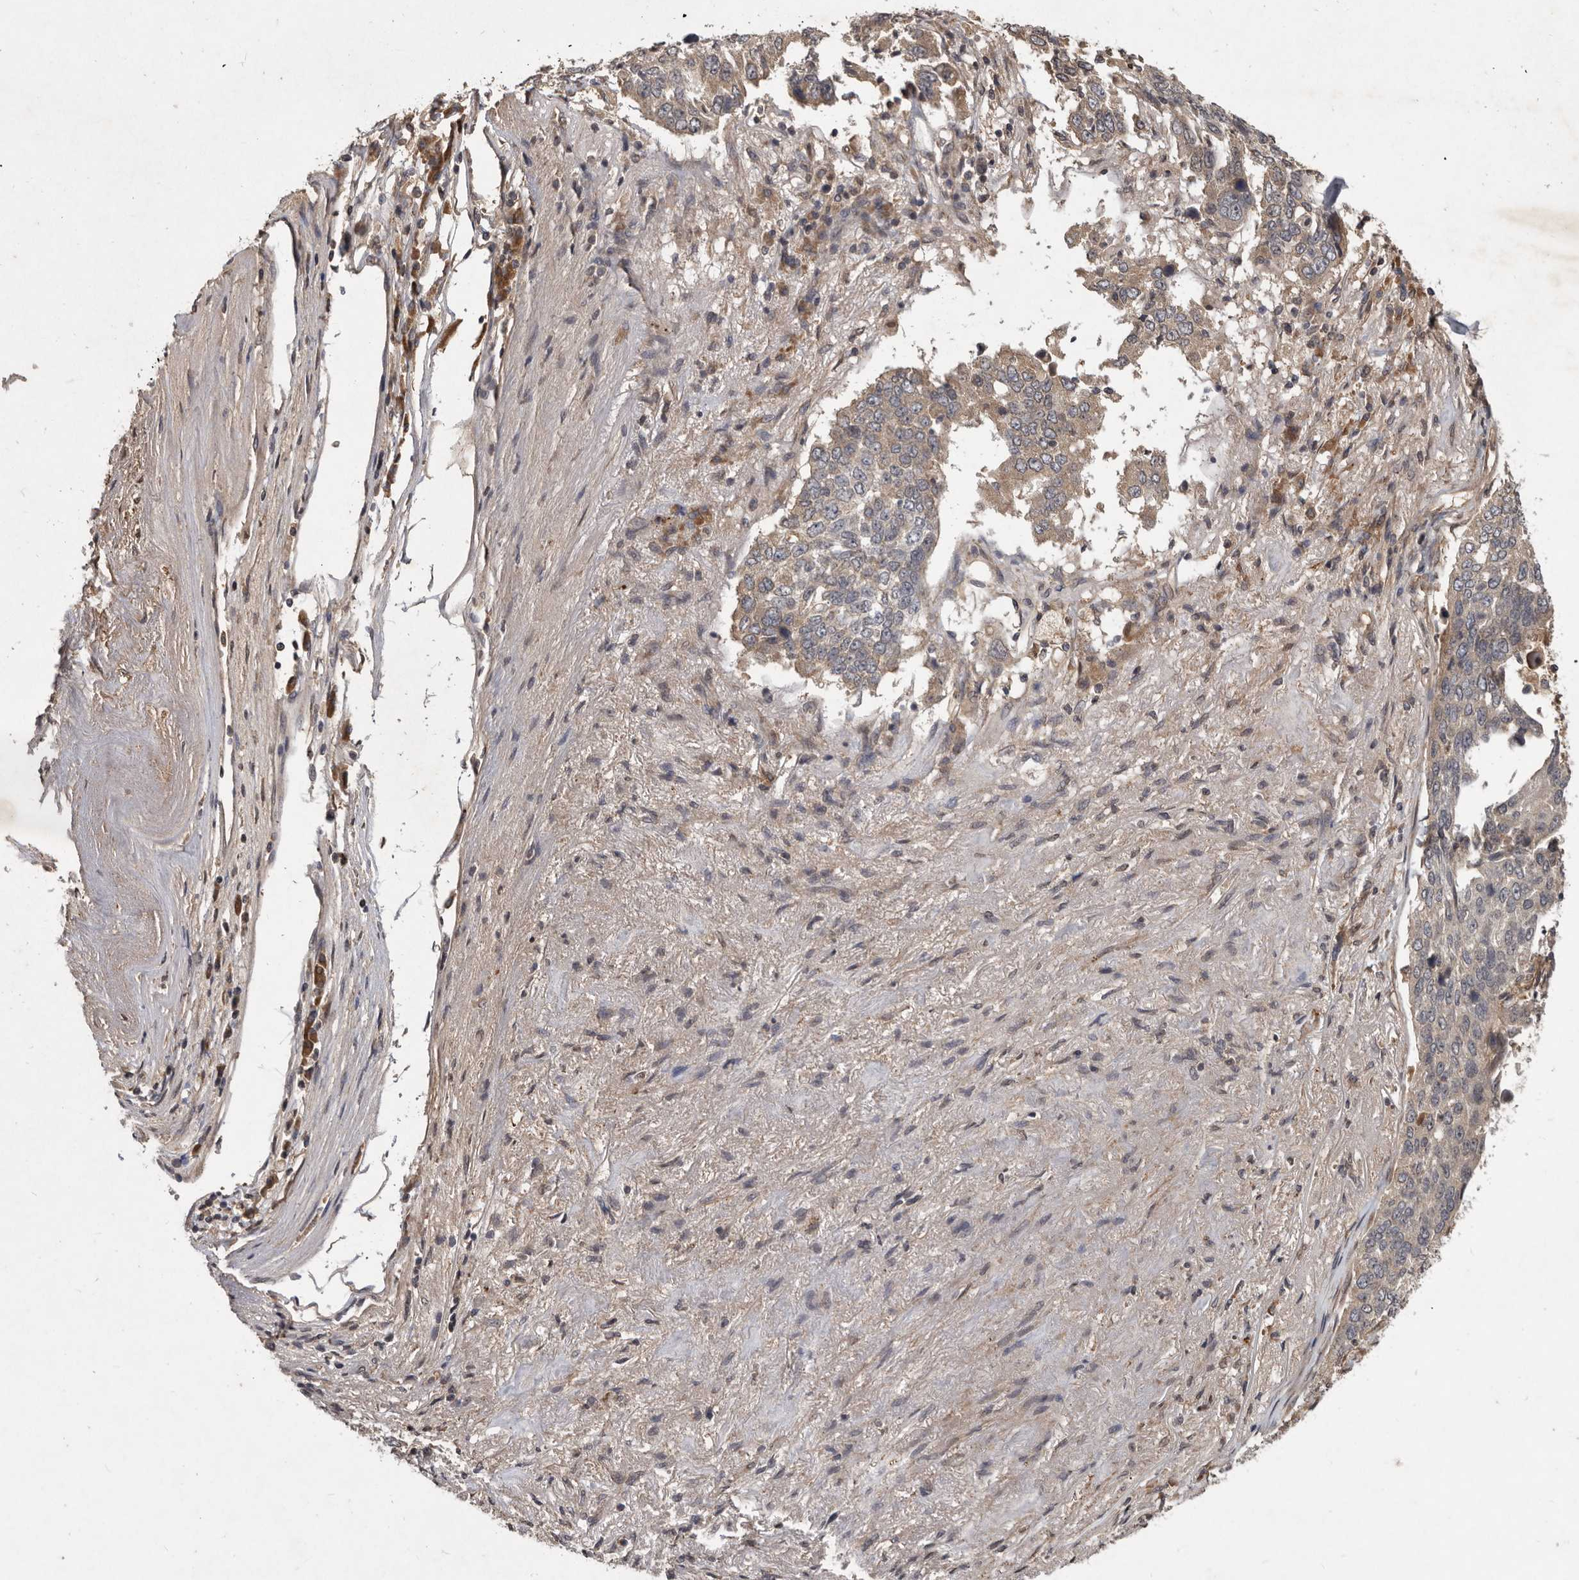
{"staining": {"intensity": "weak", "quantity": "<25%", "location": "cytoplasmic/membranous"}, "tissue": "lung cancer", "cell_type": "Tumor cells", "image_type": "cancer", "snomed": [{"axis": "morphology", "description": "Squamous cell carcinoma, NOS"}, {"axis": "topography", "description": "Lung"}], "caption": "Protein analysis of lung squamous cell carcinoma reveals no significant staining in tumor cells.", "gene": "DNAJC28", "patient": {"sex": "male", "age": 66}}